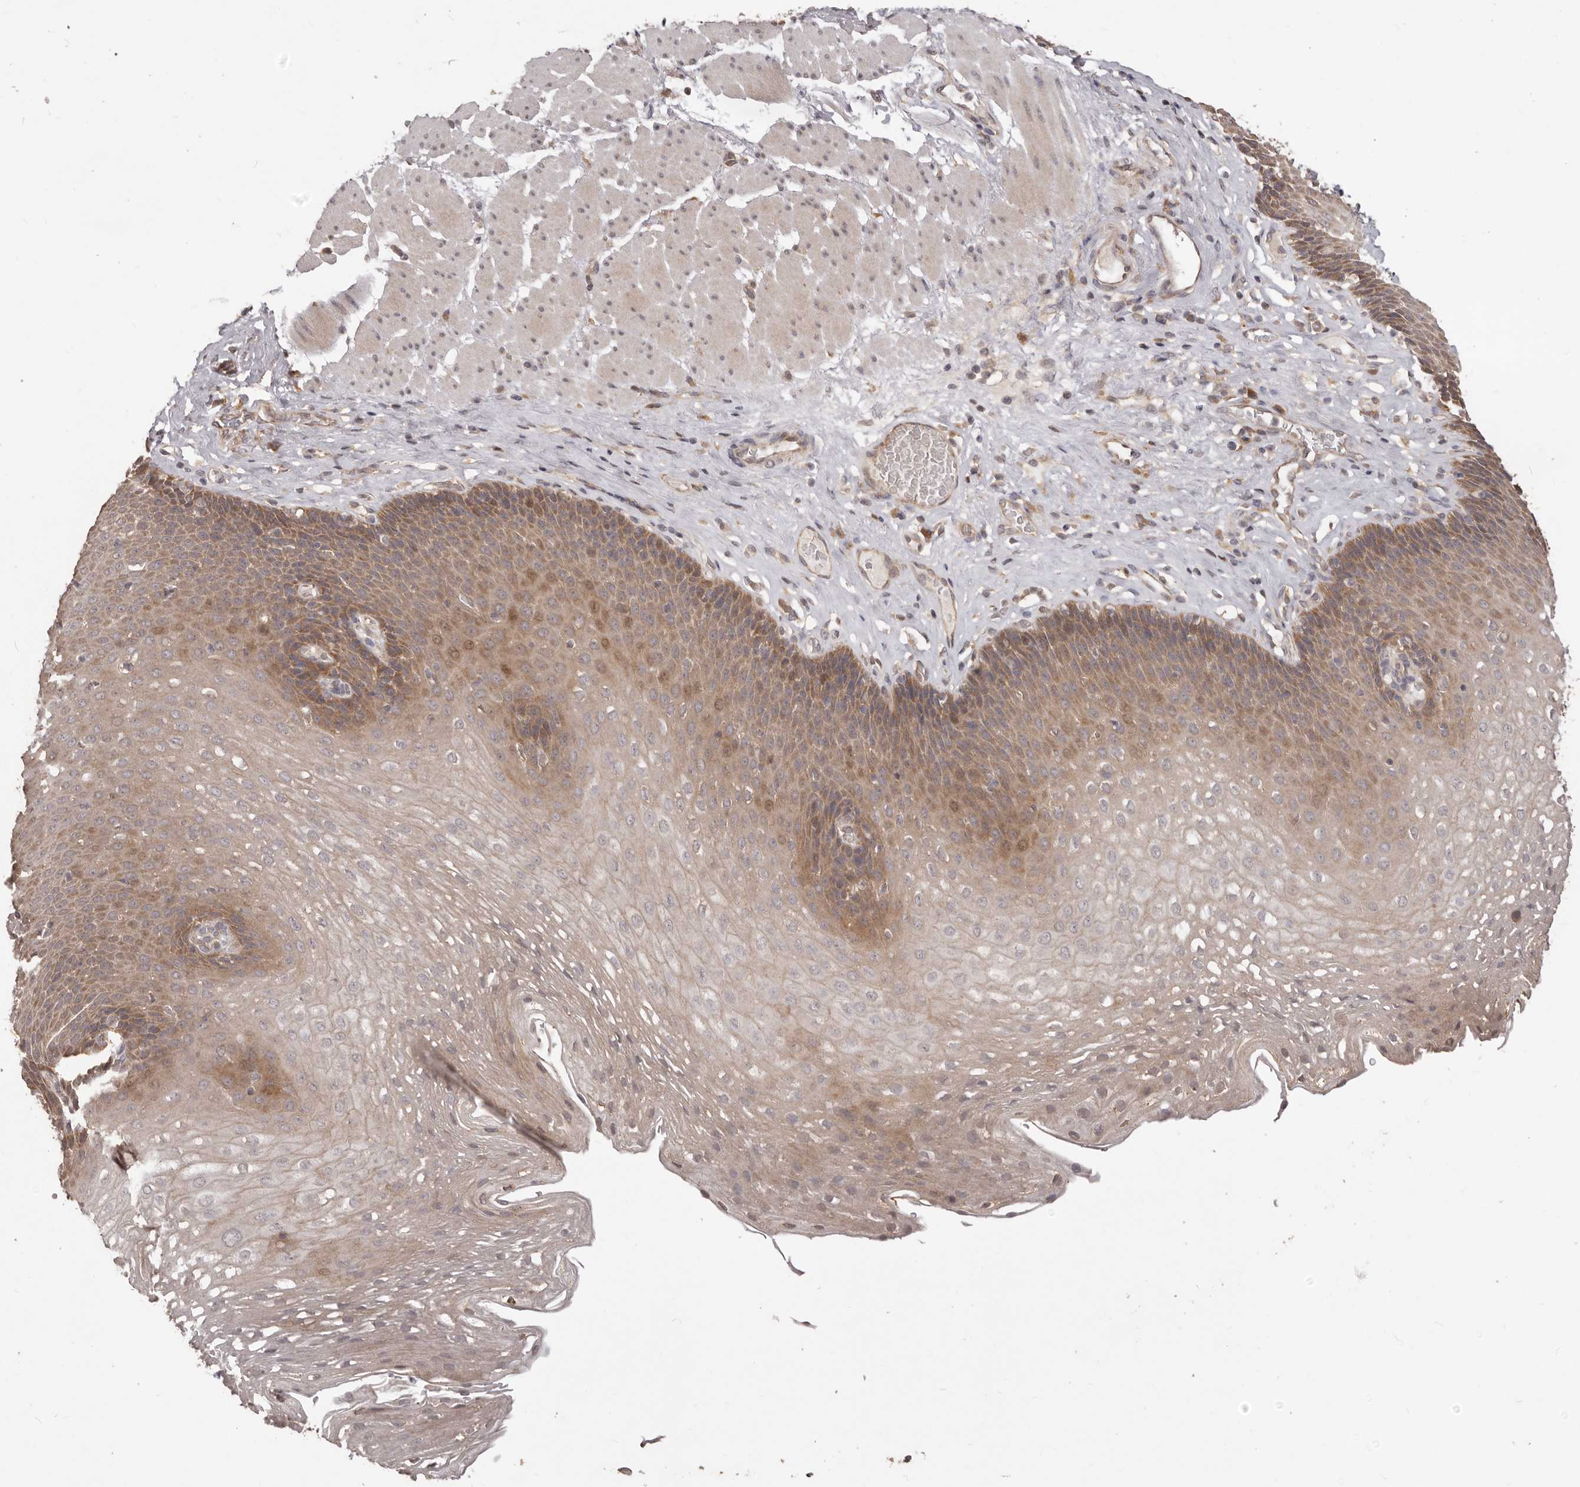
{"staining": {"intensity": "moderate", "quantity": "25%-75%", "location": "cytoplasmic/membranous,nuclear"}, "tissue": "esophagus", "cell_type": "Squamous epithelial cells", "image_type": "normal", "snomed": [{"axis": "morphology", "description": "Normal tissue, NOS"}, {"axis": "topography", "description": "Esophagus"}], "caption": "High-power microscopy captured an immunohistochemistry histopathology image of benign esophagus, revealing moderate cytoplasmic/membranous,nuclear staining in approximately 25%-75% of squamous epithelial cells. (Brightfield microscopy of DAB IHC at high magnification).", "gene": "MTO1", "patient": {"sex": "female", "age": 66}}